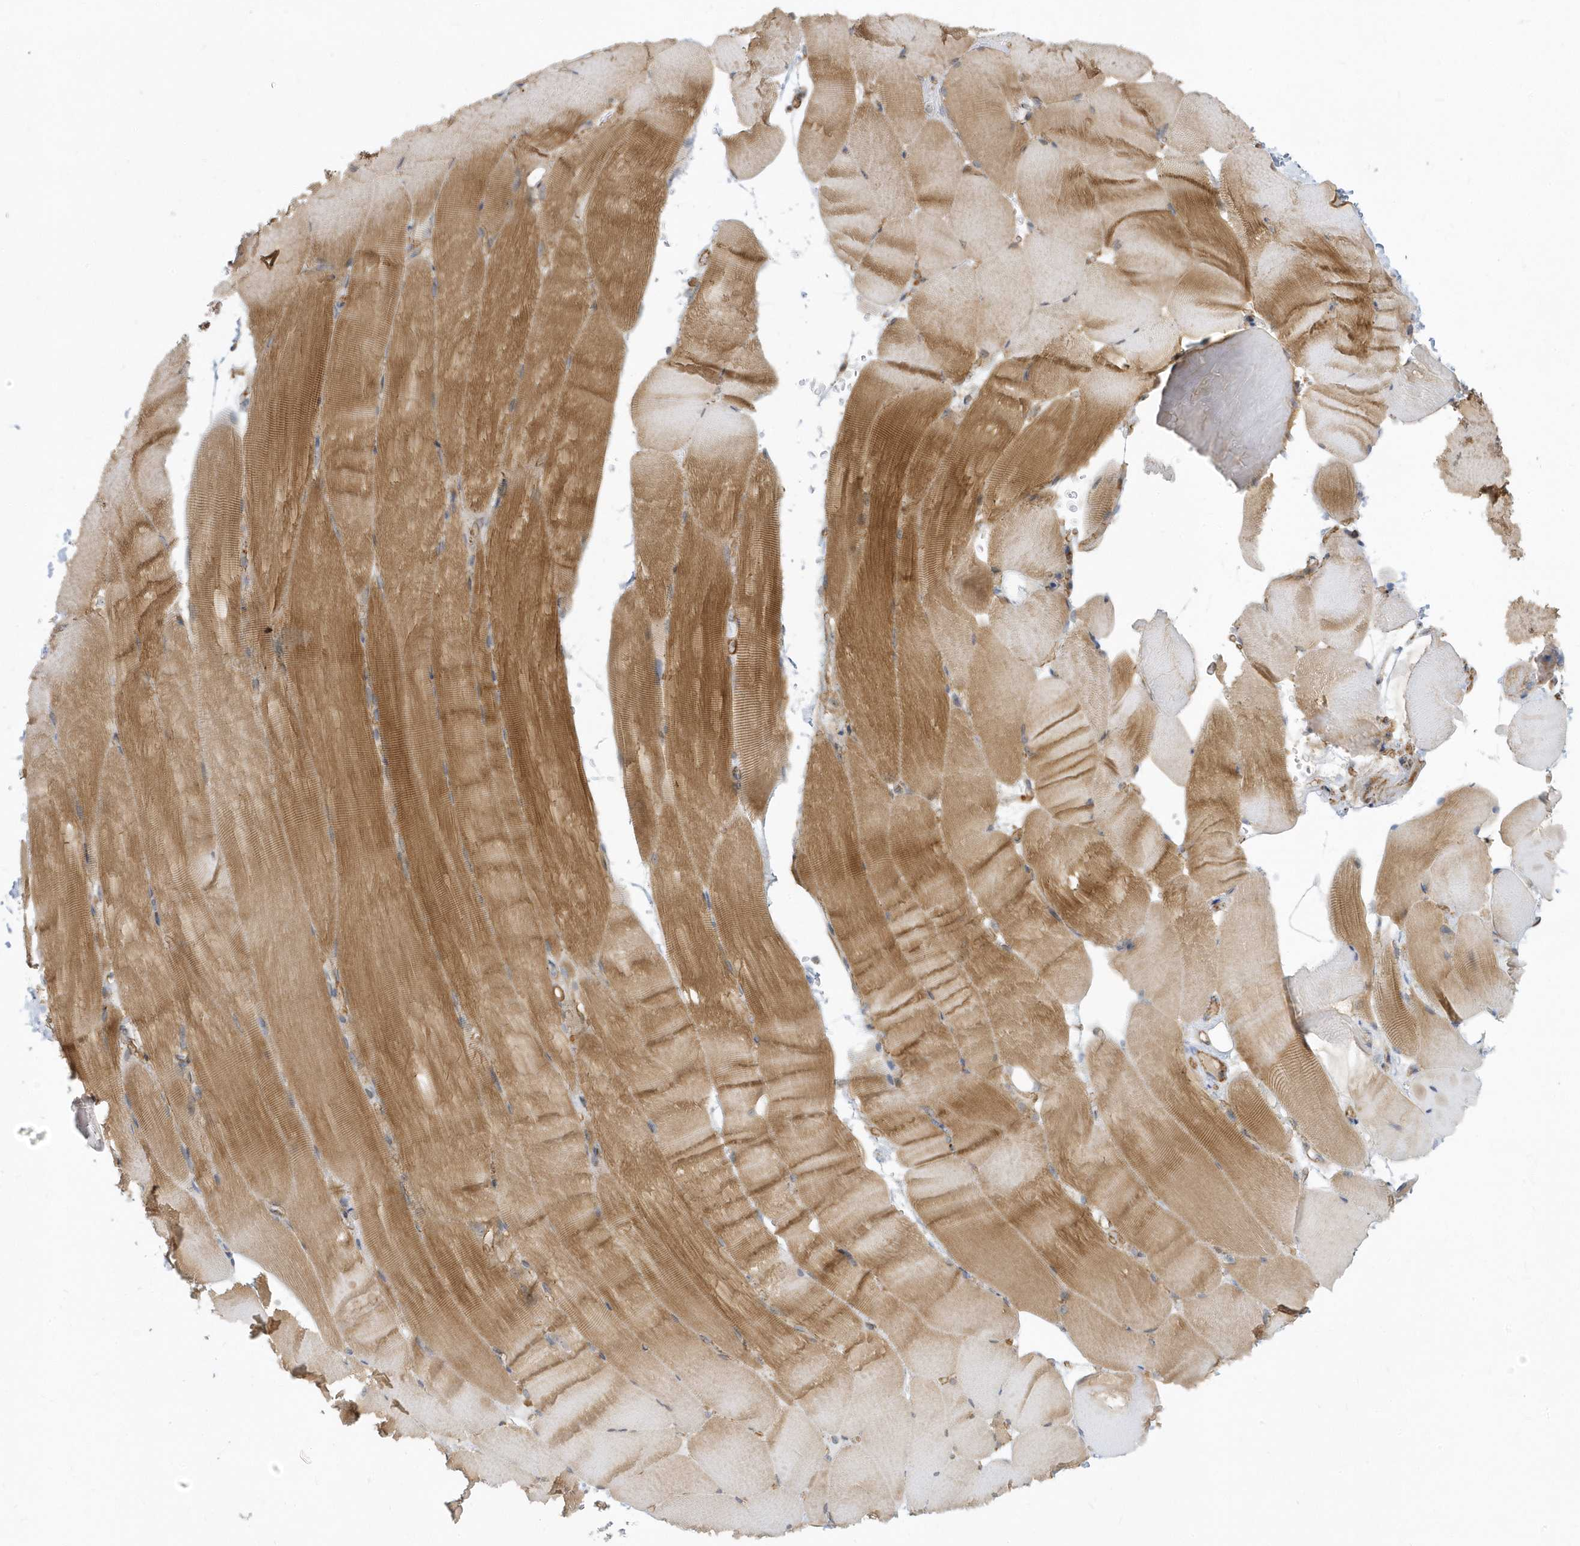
{"staining": {"intensity": "moderate", "quantity": "25%-75%", "location": "cytoplasmic/membranous"}, "tissue": "skeletal muscle", "cell_type": "Myocytes", "image_type": "normal", "snomed": [{"axis": "morphology", "description": "Normal tissue, NOS"}, {"axis": "topography", "description": "Skeletal muscle"}, {"axis": "topography", "description": "Parathyroid gland"}], "caption": "A micrograph of human skeletal muscle stained for a protein shows moderate cytoplasmic/membranous brown staining in myocytes.", "gene": "HRH4", "patient": {"sex": "female", "age": 37}}